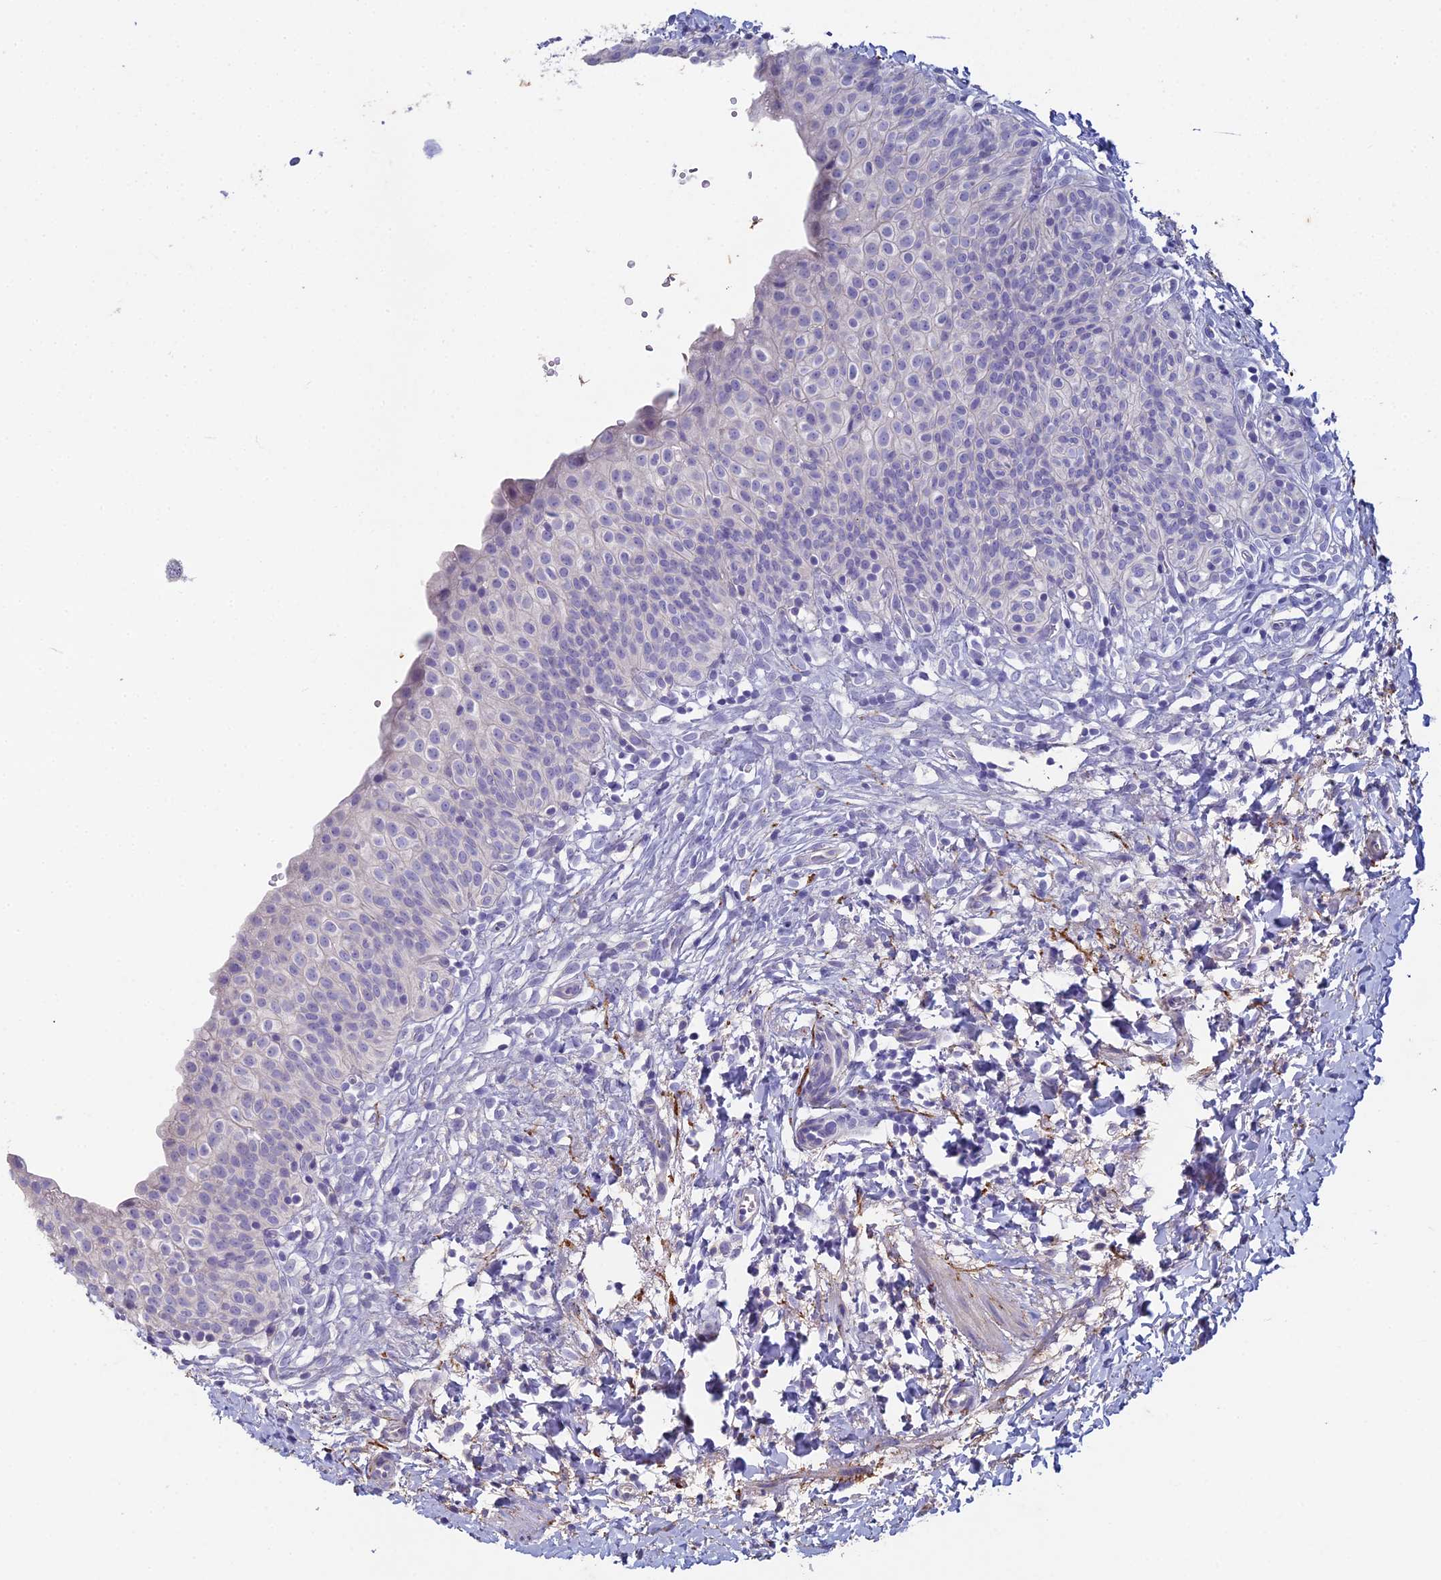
{"staining": {"intensity": "negative", "quantity": "none", "location": "none"}, "tissue": "urinary bladder", "cell_type": "Urothelial cells", "image_type": "normal", "snomed": [{"axis": "morphology", "description": "Normal tissue, NOS"}, {"axis": "topography", "description": "Urinary bladder"}], "caption": "Unremarkable urinary bladder was stained to show a protein in brown. There is no significant positivity in urothelial cells. The staining was performed using DAB (3,3'-diaminobenzidine) to visualize the protein expression in brown, while the nuclei were stained in blue with hematoxylin (Magnification: 20x).", "gene": "NCAM1", "patient": {"sex": "male", "age": 55}}